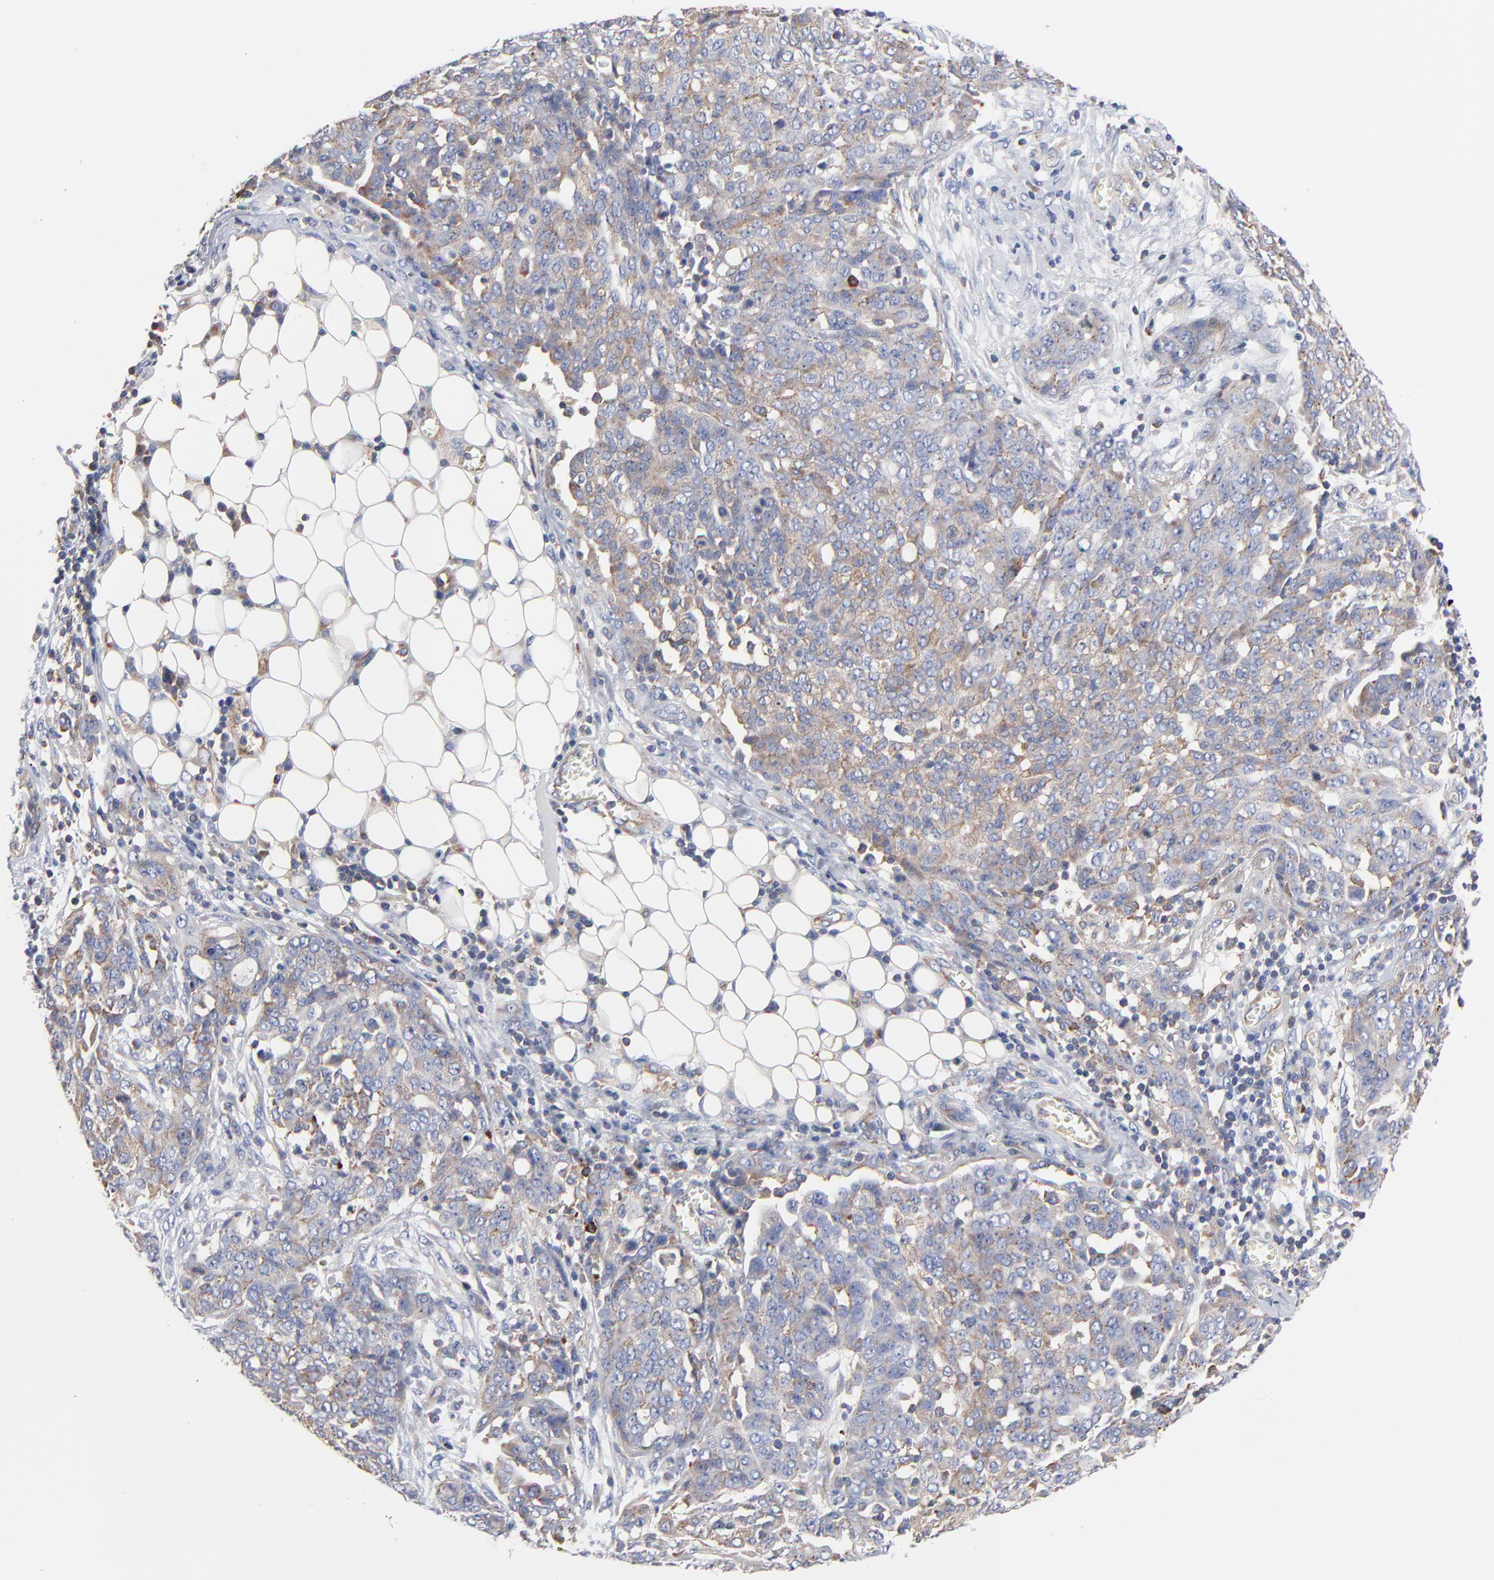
{"staining": {"intensity": "moderate", "quantity": ">75%", "location": "cytoplasmic/membranous"}, "tissue": "ovarian cancer", "cell_type": "Tumor cells", "image_type": "cancer", "snomed": [{"axis": "morphology", "description": "Cystadenocarcinoma, serous, NOS"}, {"axis": "topography", "description": "Soft tissue"}, {"axis": "topography", "description": "Ovary"}], "caption": "Immunohistochemical staining of ovarian serous cystadenocarcinoma exhibits medium levels of moderate cytoplasmic/membranous positivity in about >75% of tumor cells.", "gene": "CD2AP", "patient": {"sex": "female", "age": 57}}